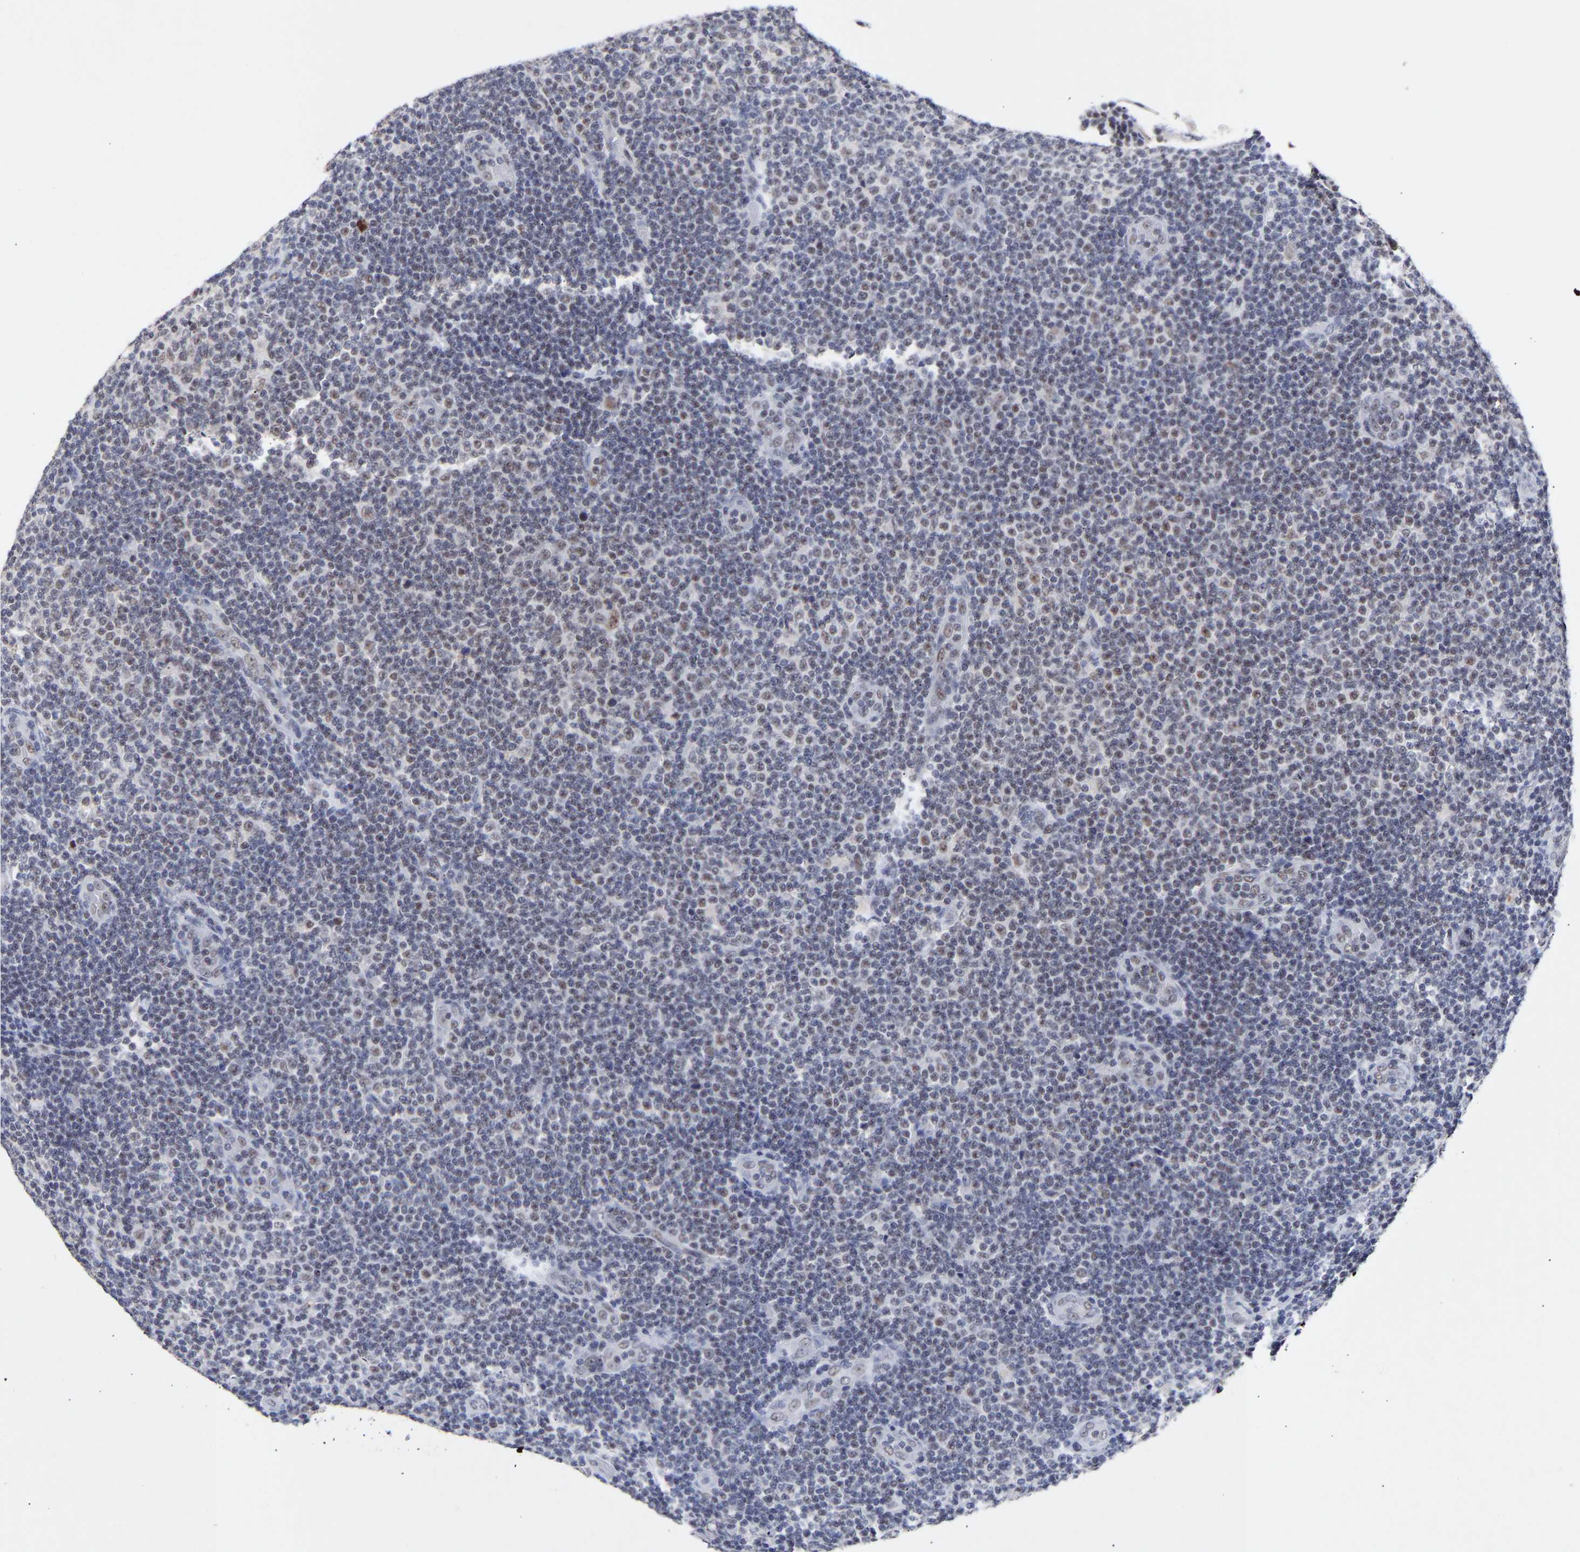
{"staining": {"intensity": "weak", "quantity": "<25%", "location": "nuclear"}, "tissue": "lymphoma", "cell_type": "Tumor cells", "image_type": "cancer", "snomed": [{"axis": "morphology", "description": "Malignant lymphoma, non-Hodgkin's type, Low grade"}, {"axis": "topography", "description": "Lymph node"}], "caption": "IHC micrograph of human malignant lymphoma, non-Hodgkin's type (low-grade) stained for a protein (brown), which reveals no positivity in tumor cells.", "gene": "RBM15", "patient": {"sex": "male", "age": 83}}